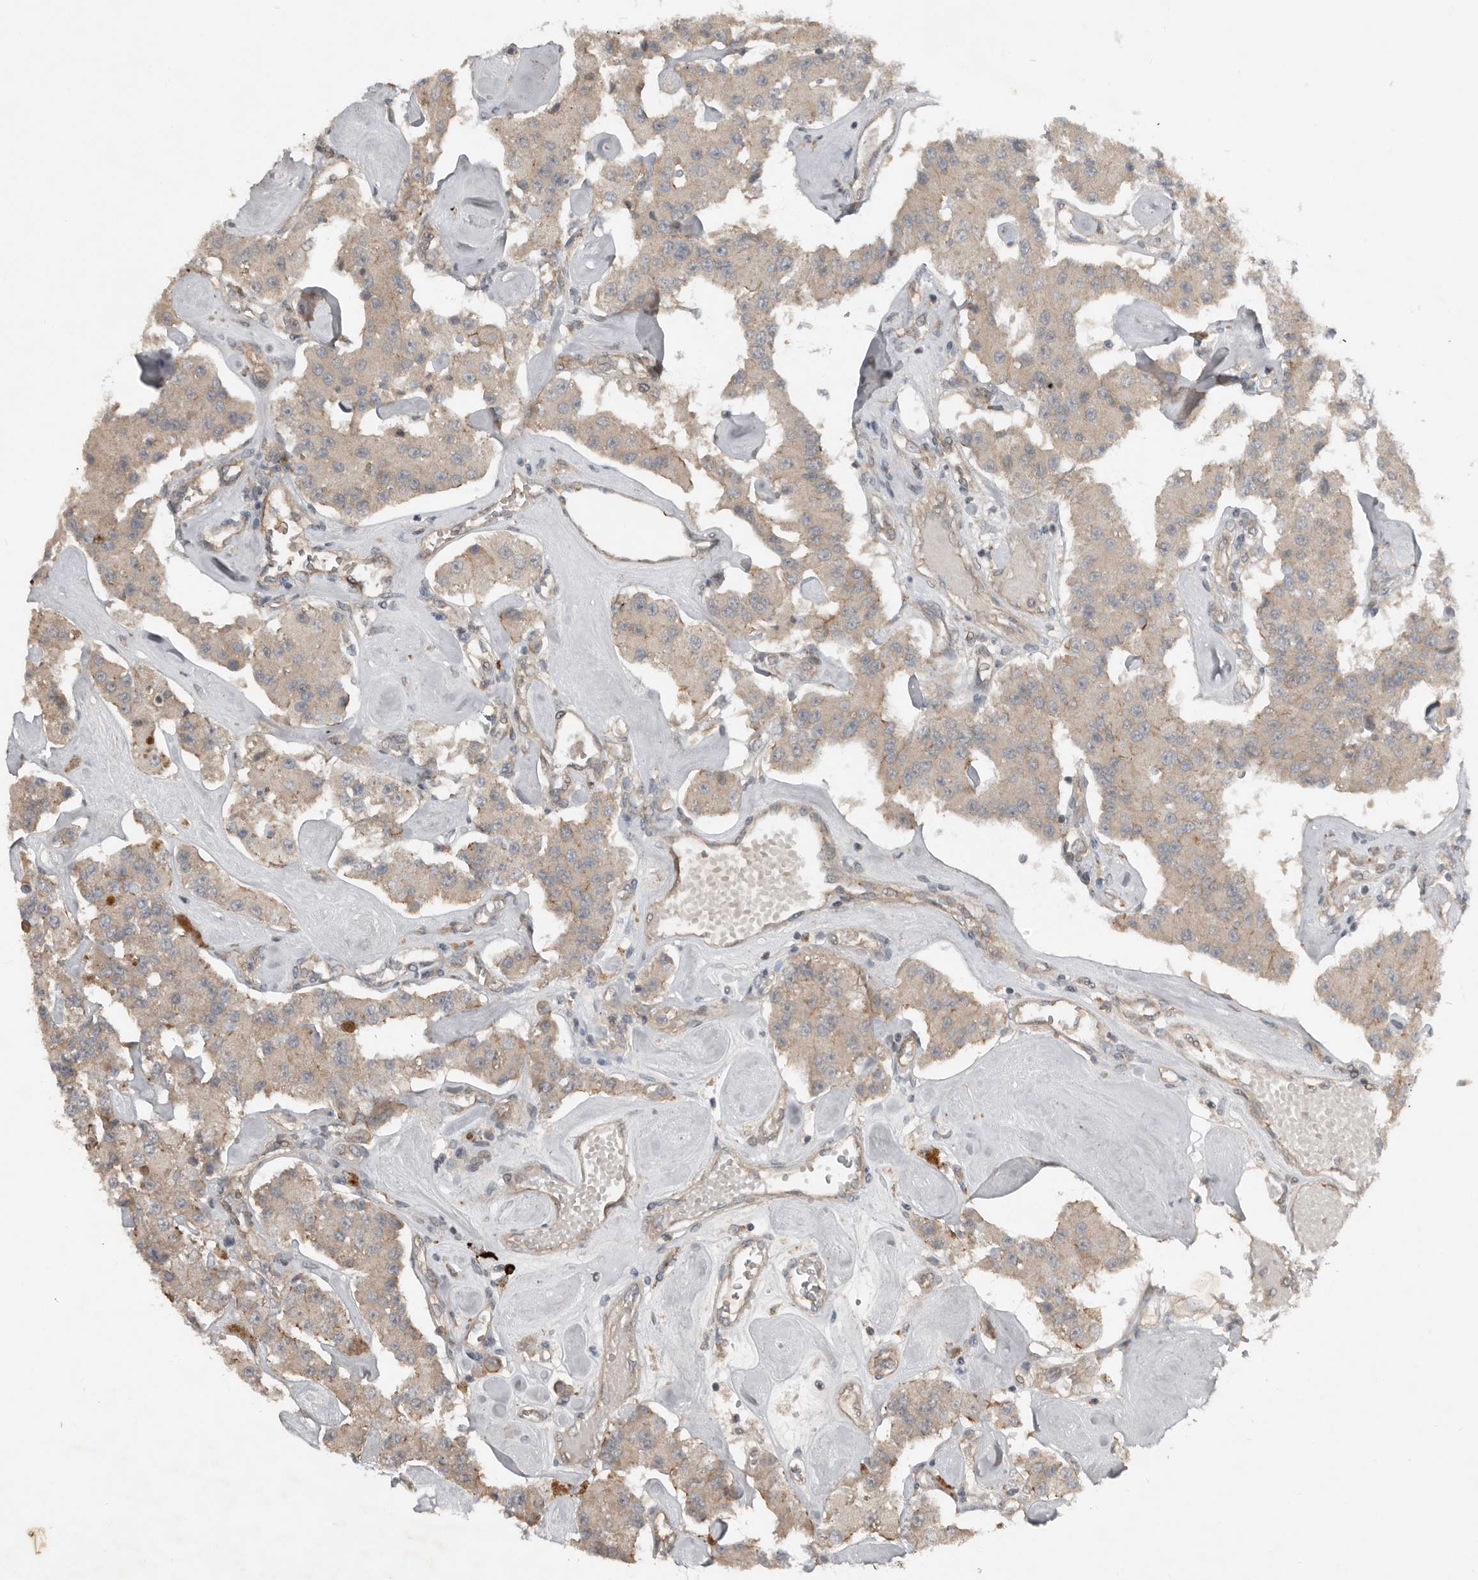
{"staining": {"intensity": "negative", "quantity": "none", "location": "none"}, "tissue": "carcinoid", "cell_type": "Tumor cells", "image_type": "cancer", "snomed": [{"axis": "morphology", "description": "Carcinoid, malignant, NOS"}, {"axis": "topography", "description": "Pancreas"}], "caption": "There is no significant expression in tumor cells of carcinoid (malignant). Brightfield microscopy of immunohistochemistry stained with DAB (3,3'-diaminobenzidine) (brown) and hematoxylin (blue), captured at high magnification.", "gene": "TEAD3", "patient": {"sex": "male", "age": 41}}